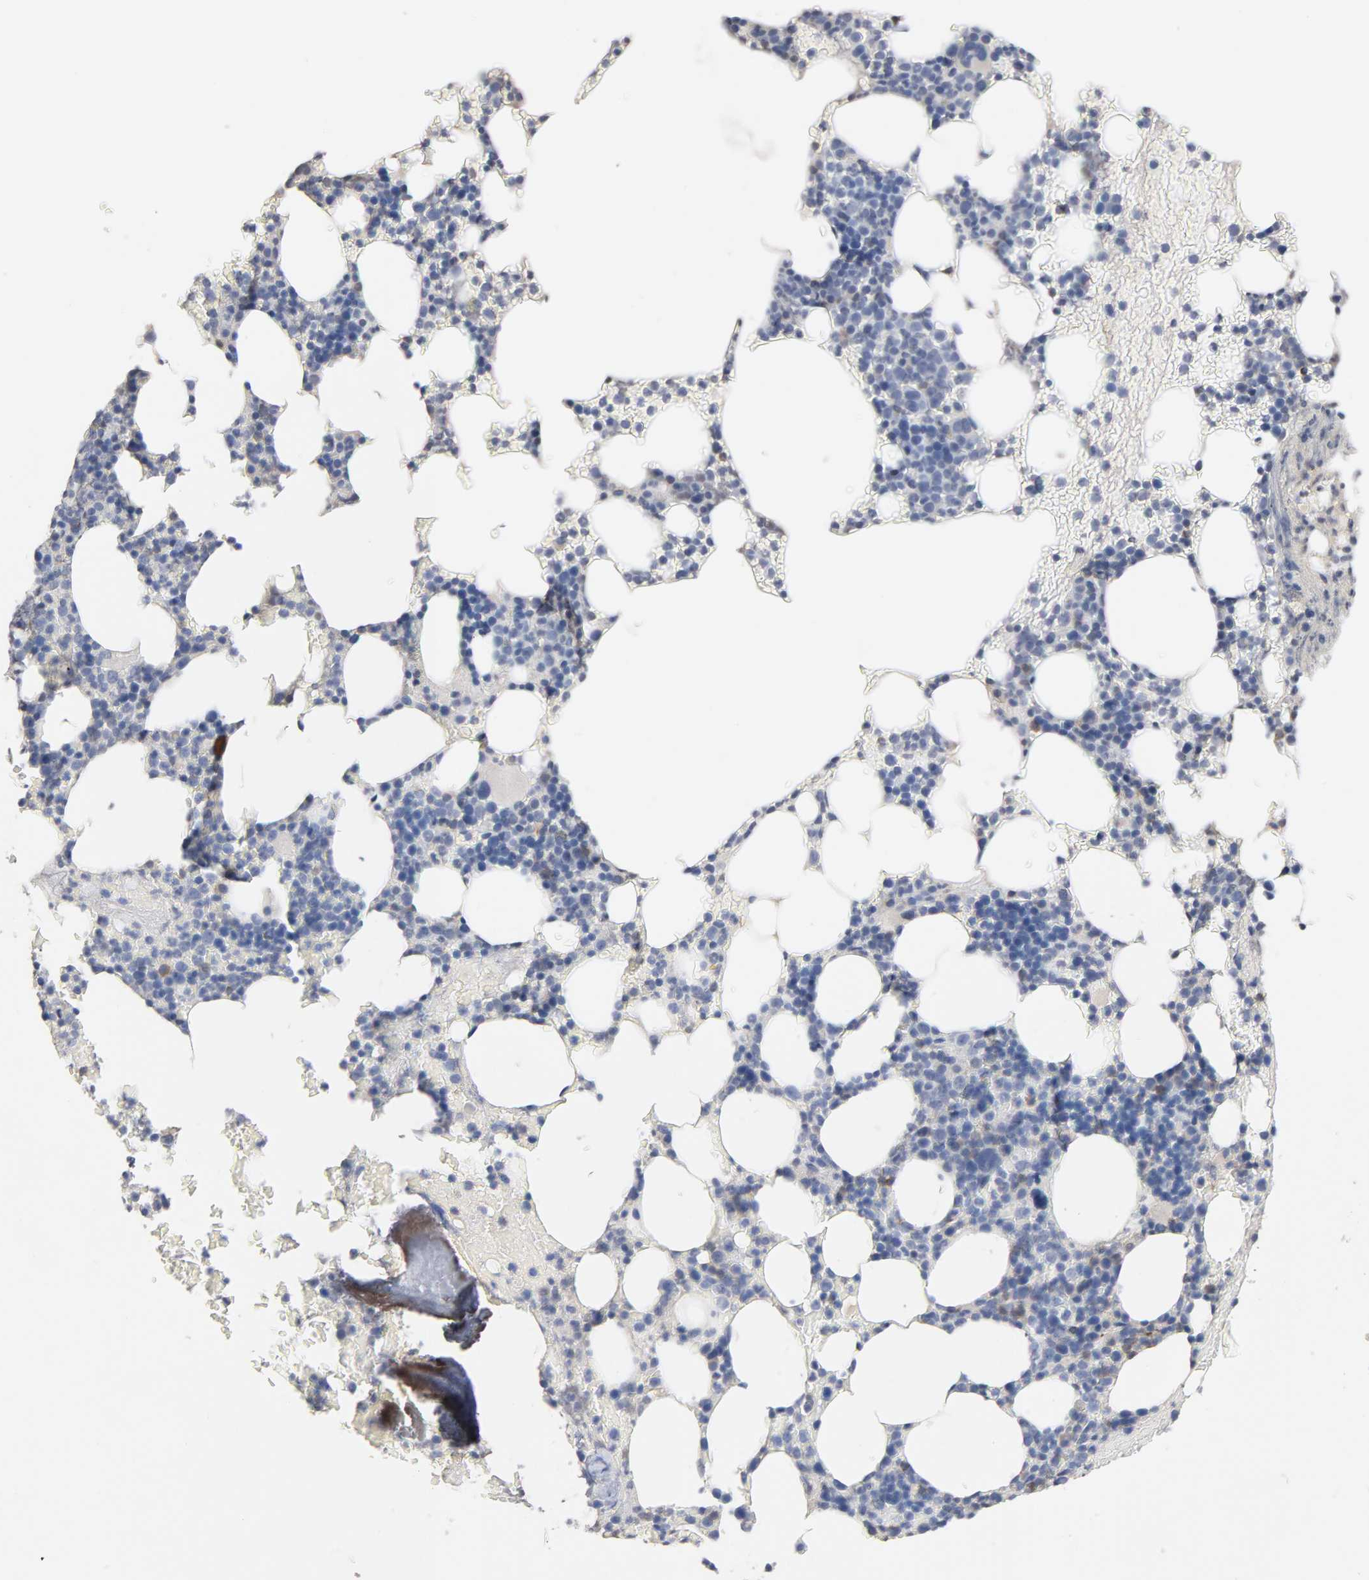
{"staining": {"intensity": "negative", "quantity": "none", "location": "none"}, "tissue": "bone marrow", "cell_type": "Hematopoietic cells", "image_type": "normal", "snomed": [{"axis": "morphology", "description": "Normal tissue, NOS"}, {"axis": "topography", "description": "Bone marrow"}], "caption": "High power microscopy micrograph of an IHC micrograph of benign bone marrow, revealing no significant expression in hematopoietic cells.", "gene": "ZCCHC13", "patient": {"sex": "female", "age": 66}}